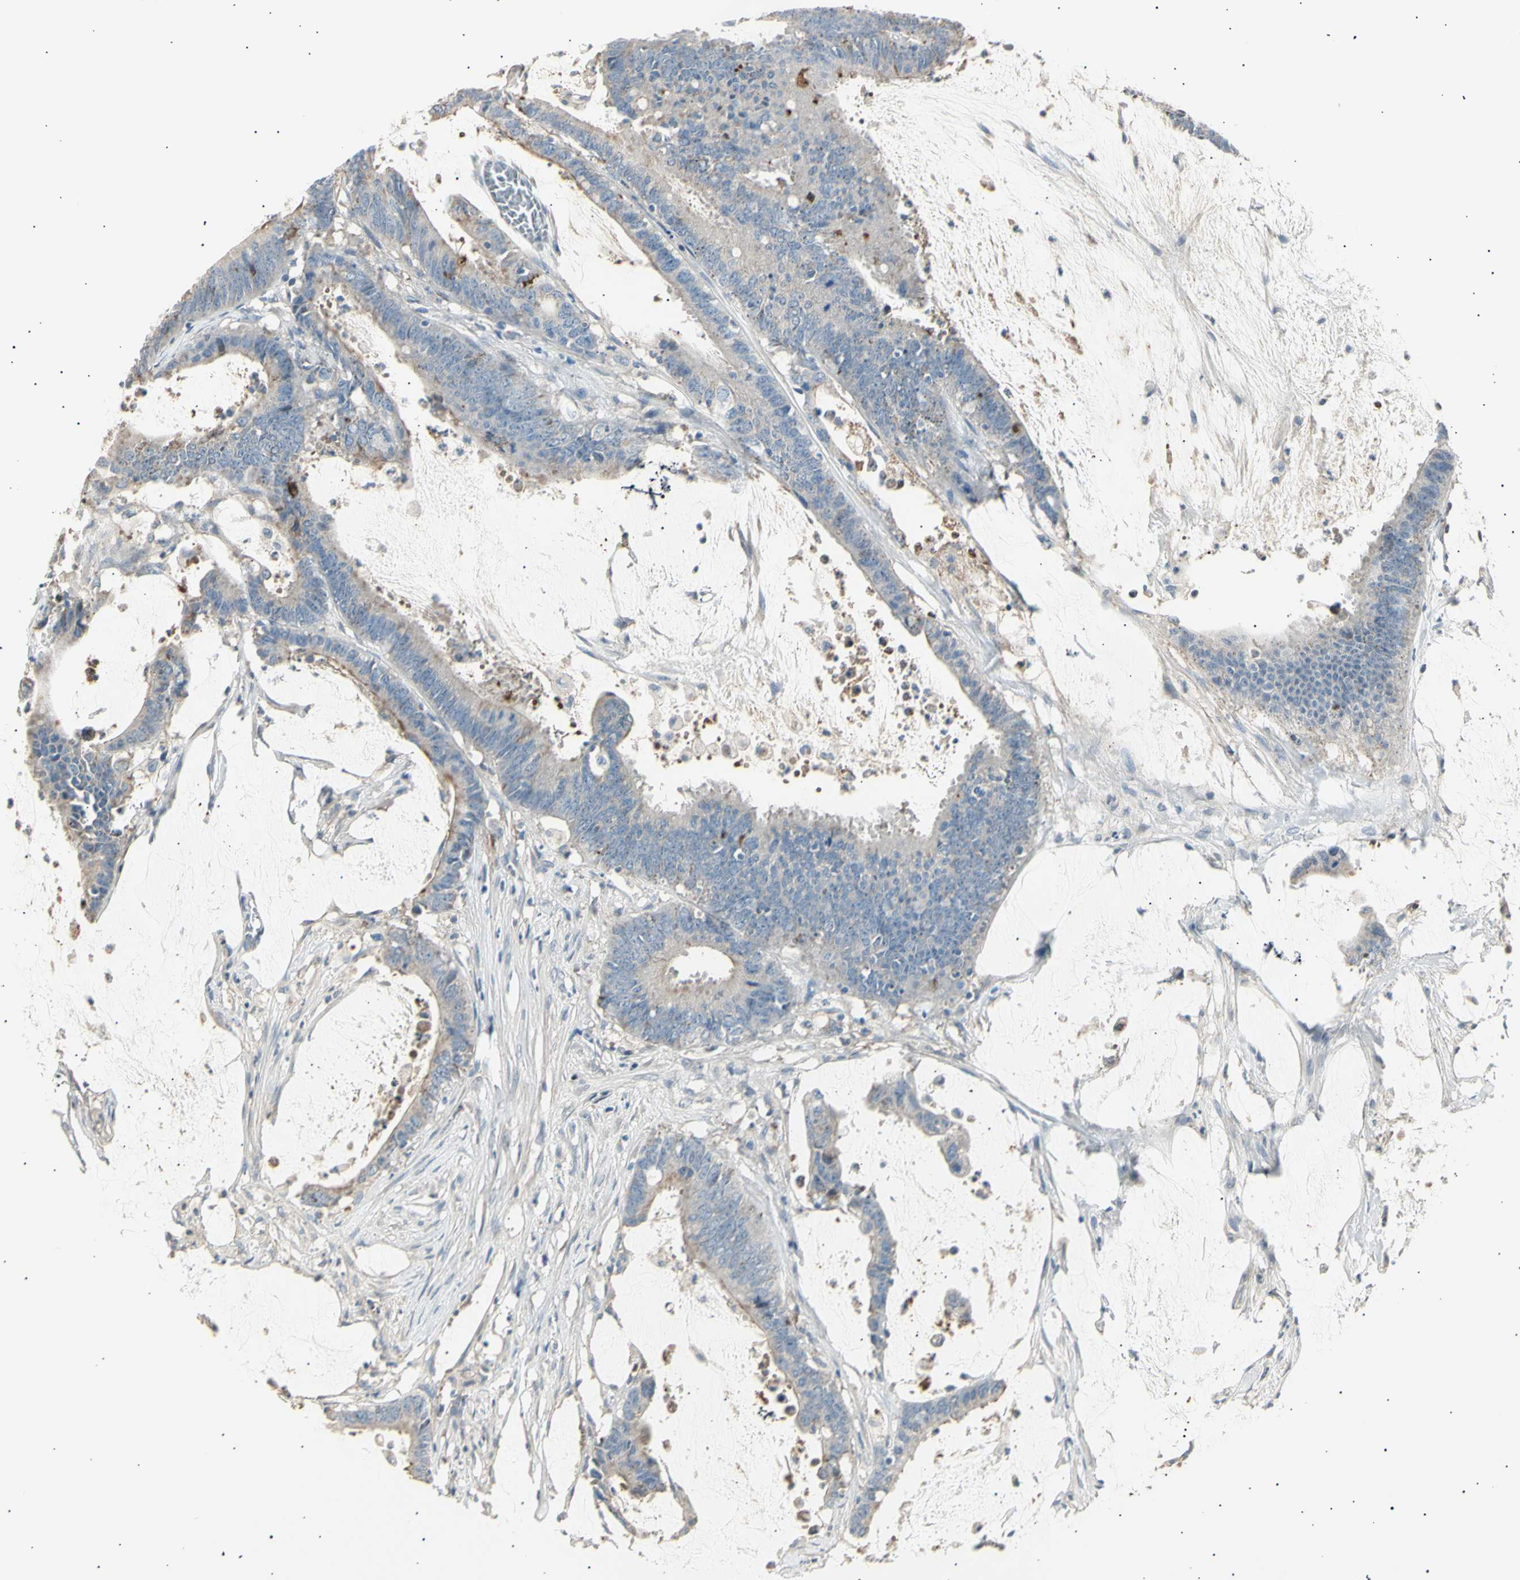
{"staining": {"intensity": "weak", "quantity": ">75%", "location": "cytoplasmic/membranous"}, "tissue": "colorectal cancer", "cell_type": "Tumor cells", "image_type": "cancer", "snomed": [{"axis": "morphology", "description": "Adenocarcinoma, NOS"}, {"axis": "topography", "description": "Rectum"}], "caption": "Approximately >75% of tumor cells in human colorectal adenocarcinoma demonstrate weak cytoplasmic/membranous protein expression as visualized by brown immunohistochemical staining.", "gene": "LHPP", "patient": {"sex": "female", "age": 66}}